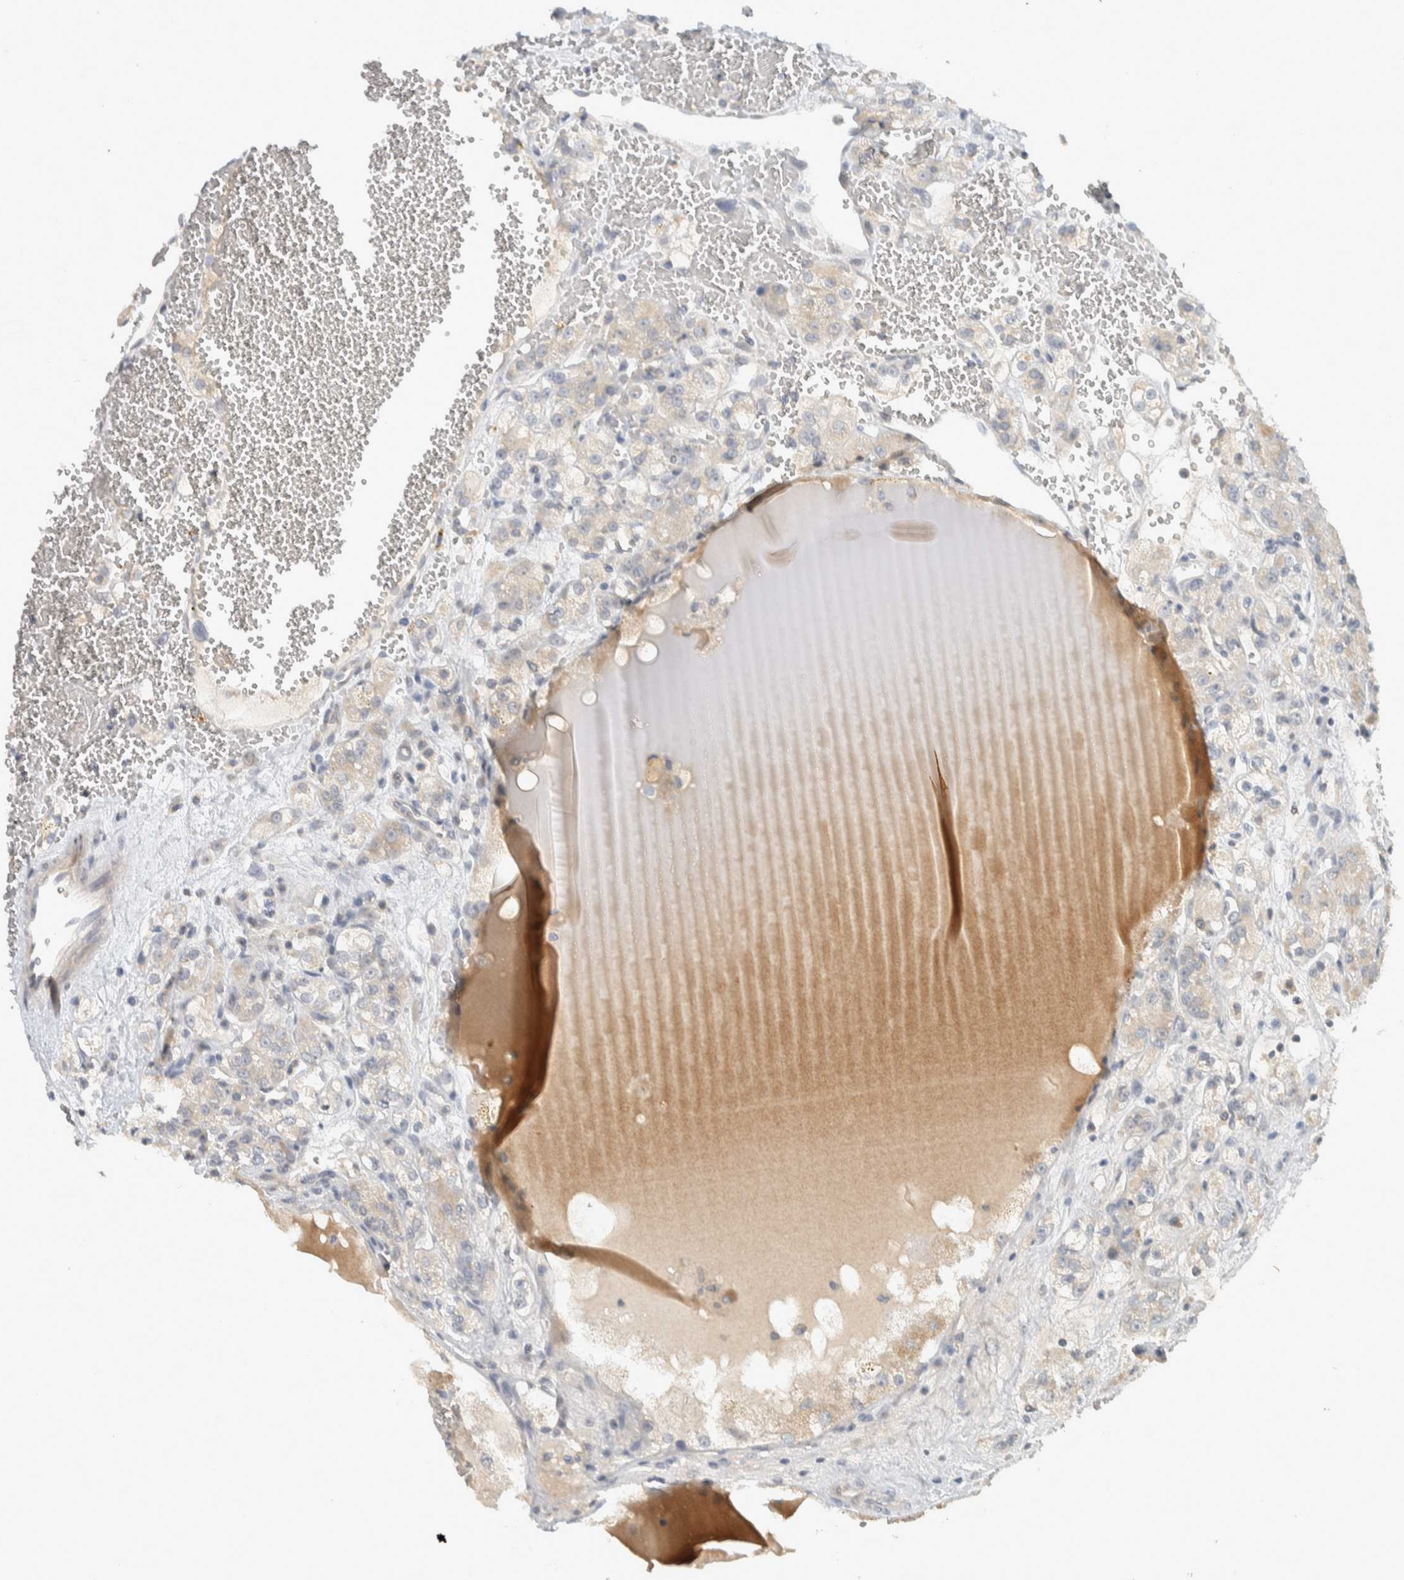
{"staining": {"intensity": "negative", "quantity": "none", "location": "none"}, "tissue": "renal cancer", "cell_type": "Tumor cells", "image_type": "cancer", "snomed": [{"axis": "morphology", "description": "Normal tissue, NOS"}, {"axis": "morphology", "description": "Adenocarcinoma, NOS"}, {"axis": "topography", "description": "Kidney"}], "caption": "This is a photomicrograph of immunohistochemistry (IHC) staining of renal cancer (adenocarcinoma), which shows no expression in tumor cells.", "gene": "AFP", "patient": {"sex": "male", "age": 61}}